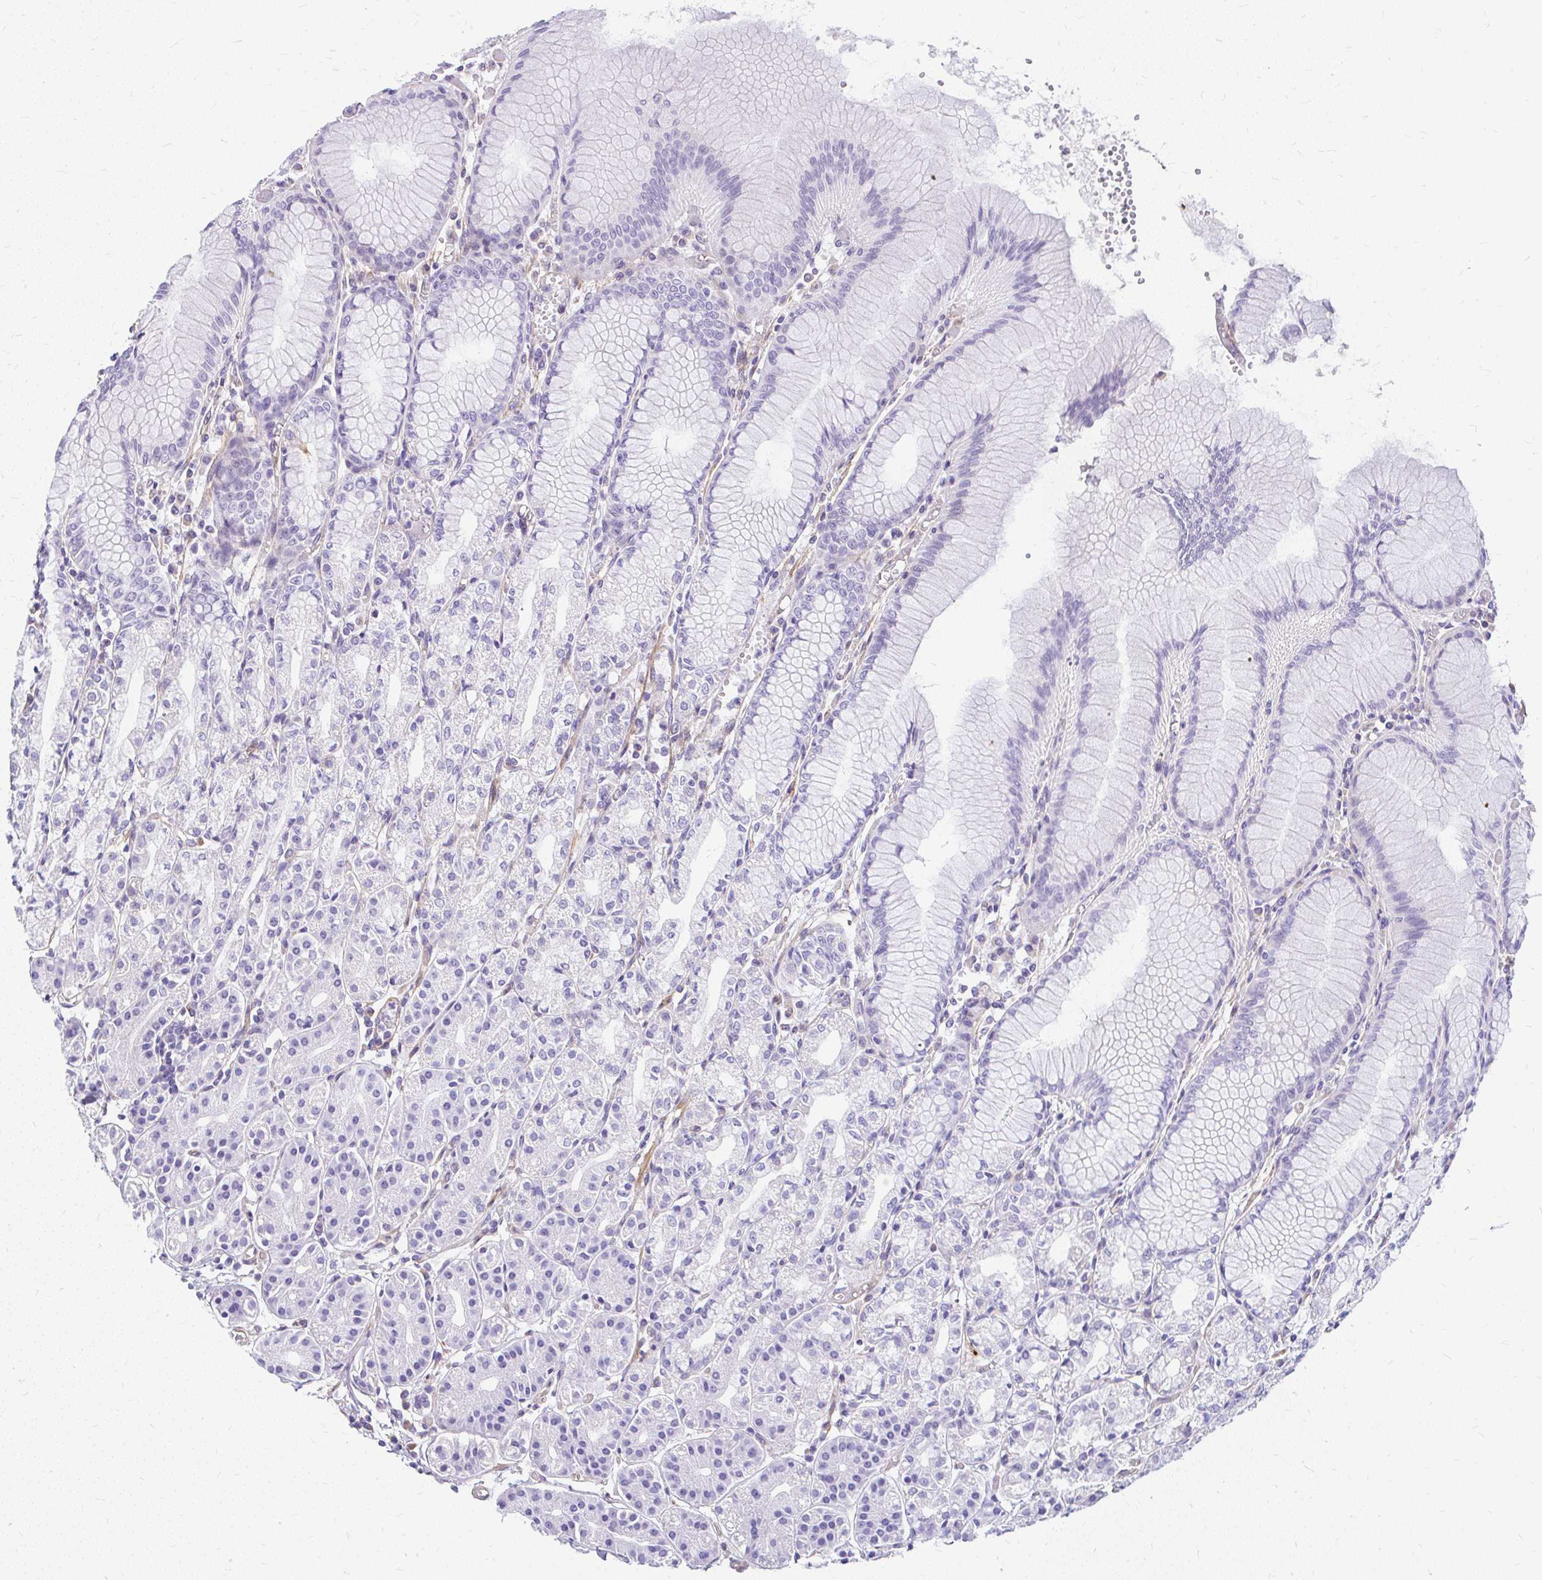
{"staining": {"intensity": "negative", "quantity": "none", "location": "none"}, "tissue": "stomach", "cell_type": "Glandular cells", "image_type": "normal", "snomed": [{"axis": "morphology", "description": "Normal tissue, NOS"}, {"axis": "topography", "description": "Stomach"}], "caption": "High magnification brightfield microscopy of unremarkable stomach stained with DAB (brown) and counterstained with hematoxylin (blue): glandular cells show no significant expression.", "gene": "FAM83C", "patient": {"sex": "female", "age": 57}}